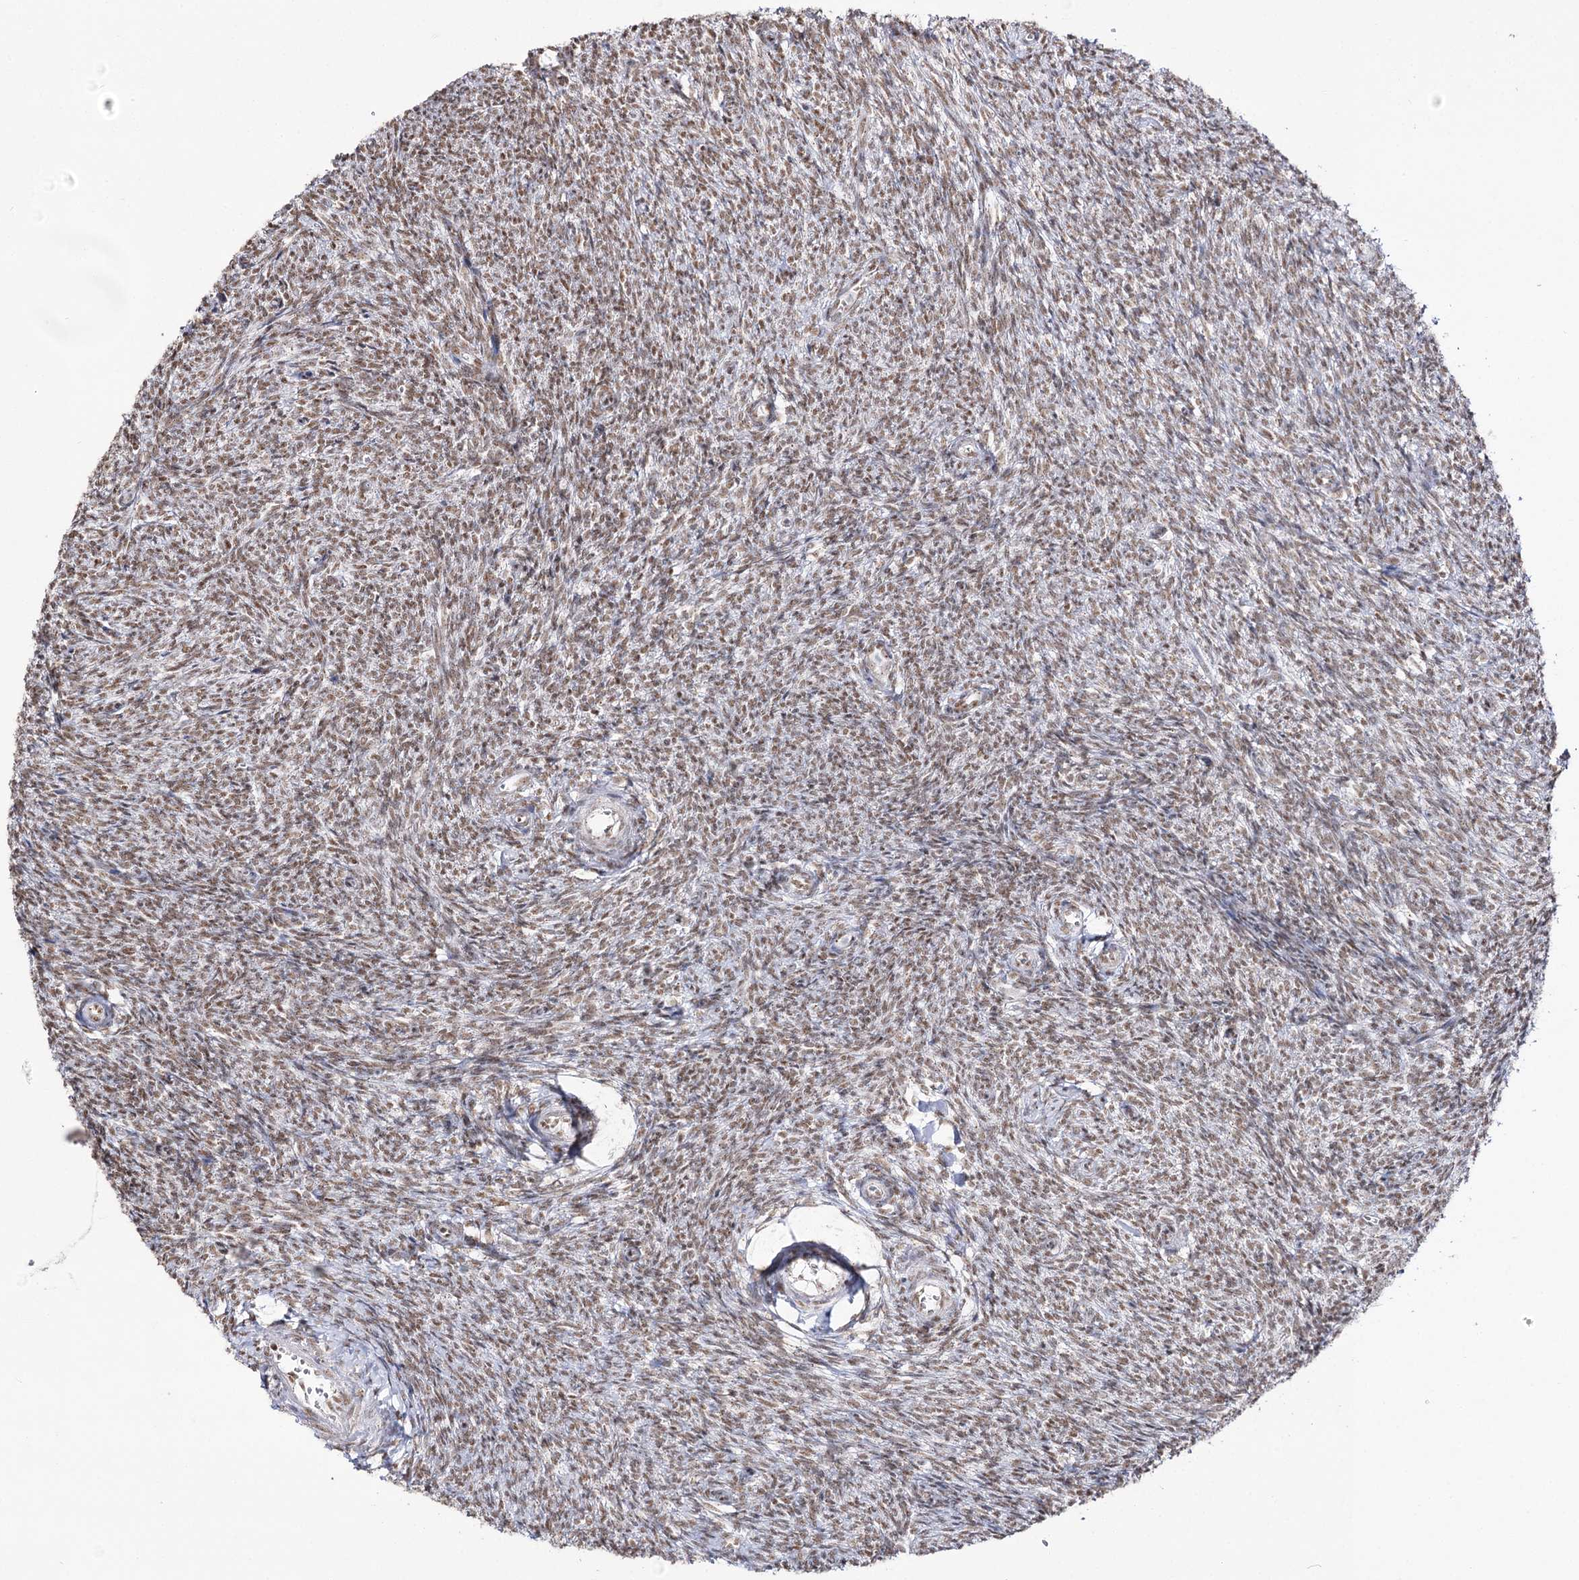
{"staining": {"intensity": "moderate", "quantity": "25%-75%", "location": "nuclear"}, "tissue": "ovary", "cell_type": "Ovarian stroma cells", "image_type": "normal", "snomed": [{"axis": "morphology", "description": "Normal tissue, NOS"}, {"axis": "topography", "description": "Ovary"}], "caption": "Immunohistochemistry (IHC) staining of normal ovary, which exhibits medium levels of moderate nuclear staining in about 25%-75% of ovarian stroma cells indicating moderate nuclear protein expression. The staining was performed using DAB (brown) for protein detection and nuclei were counterstained in hematoxylin (blue).", "gene": "VGLL4", "patient": {"sex": "female", "age": 44}}